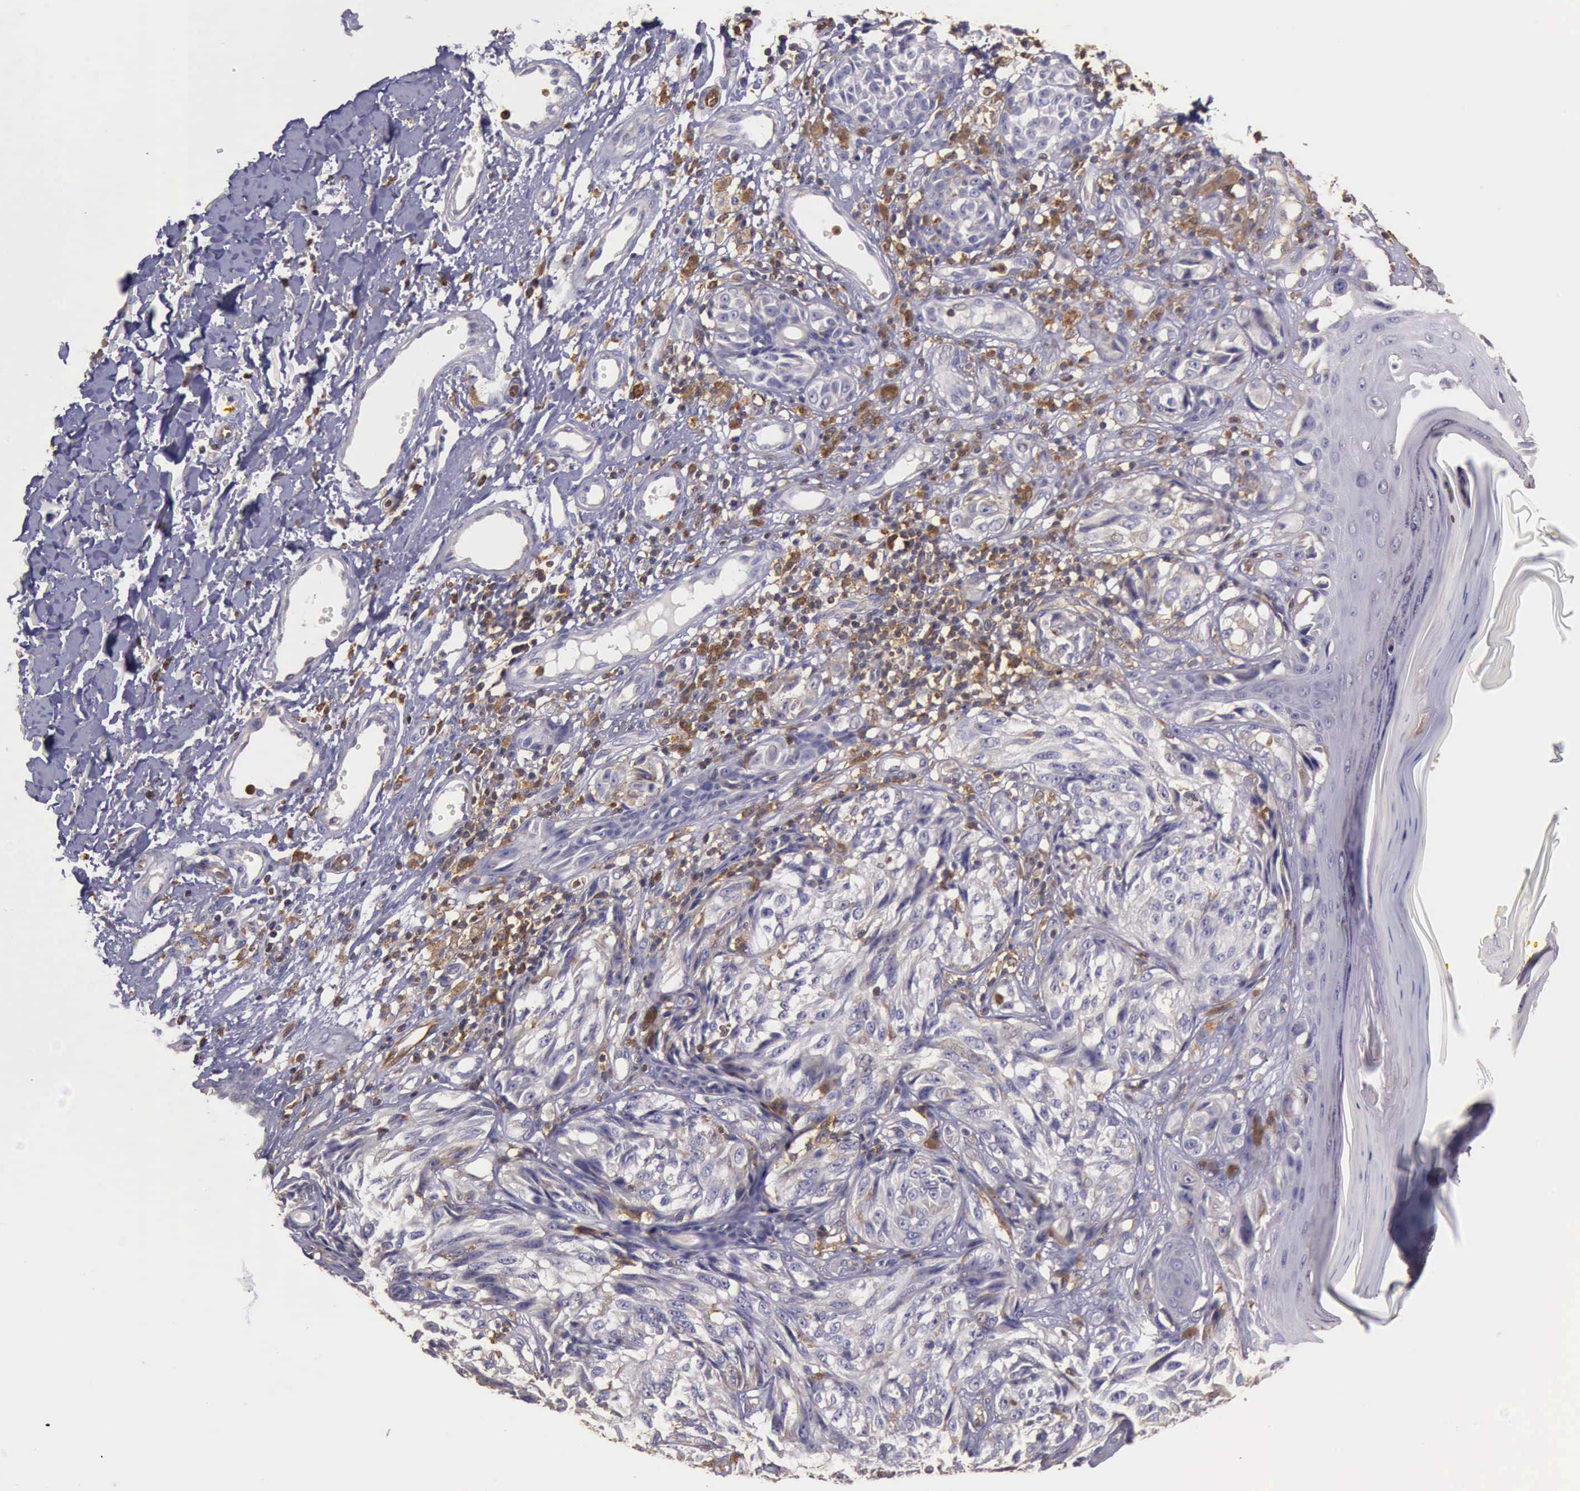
{"staining": {"intensity": "weak", "quantity": "<25%", "location": "cytoplasmic/membranous"}, "tissue": "melanoma", "cell_type": "Tumor cells", "image_type": "cancer", "snomed": [{"axis": "morphology", "description": "Malignant melanoma, NOS"}, {"axis": "topography", "description": "Skin"}], "caption": "High power microscopy micrograph of an IHC photomicrograph of melanoma, revealing no significant staining in tumor cells.", "gene": "ARHGAP4", "patient": {"sex": "male", "age": 67}}